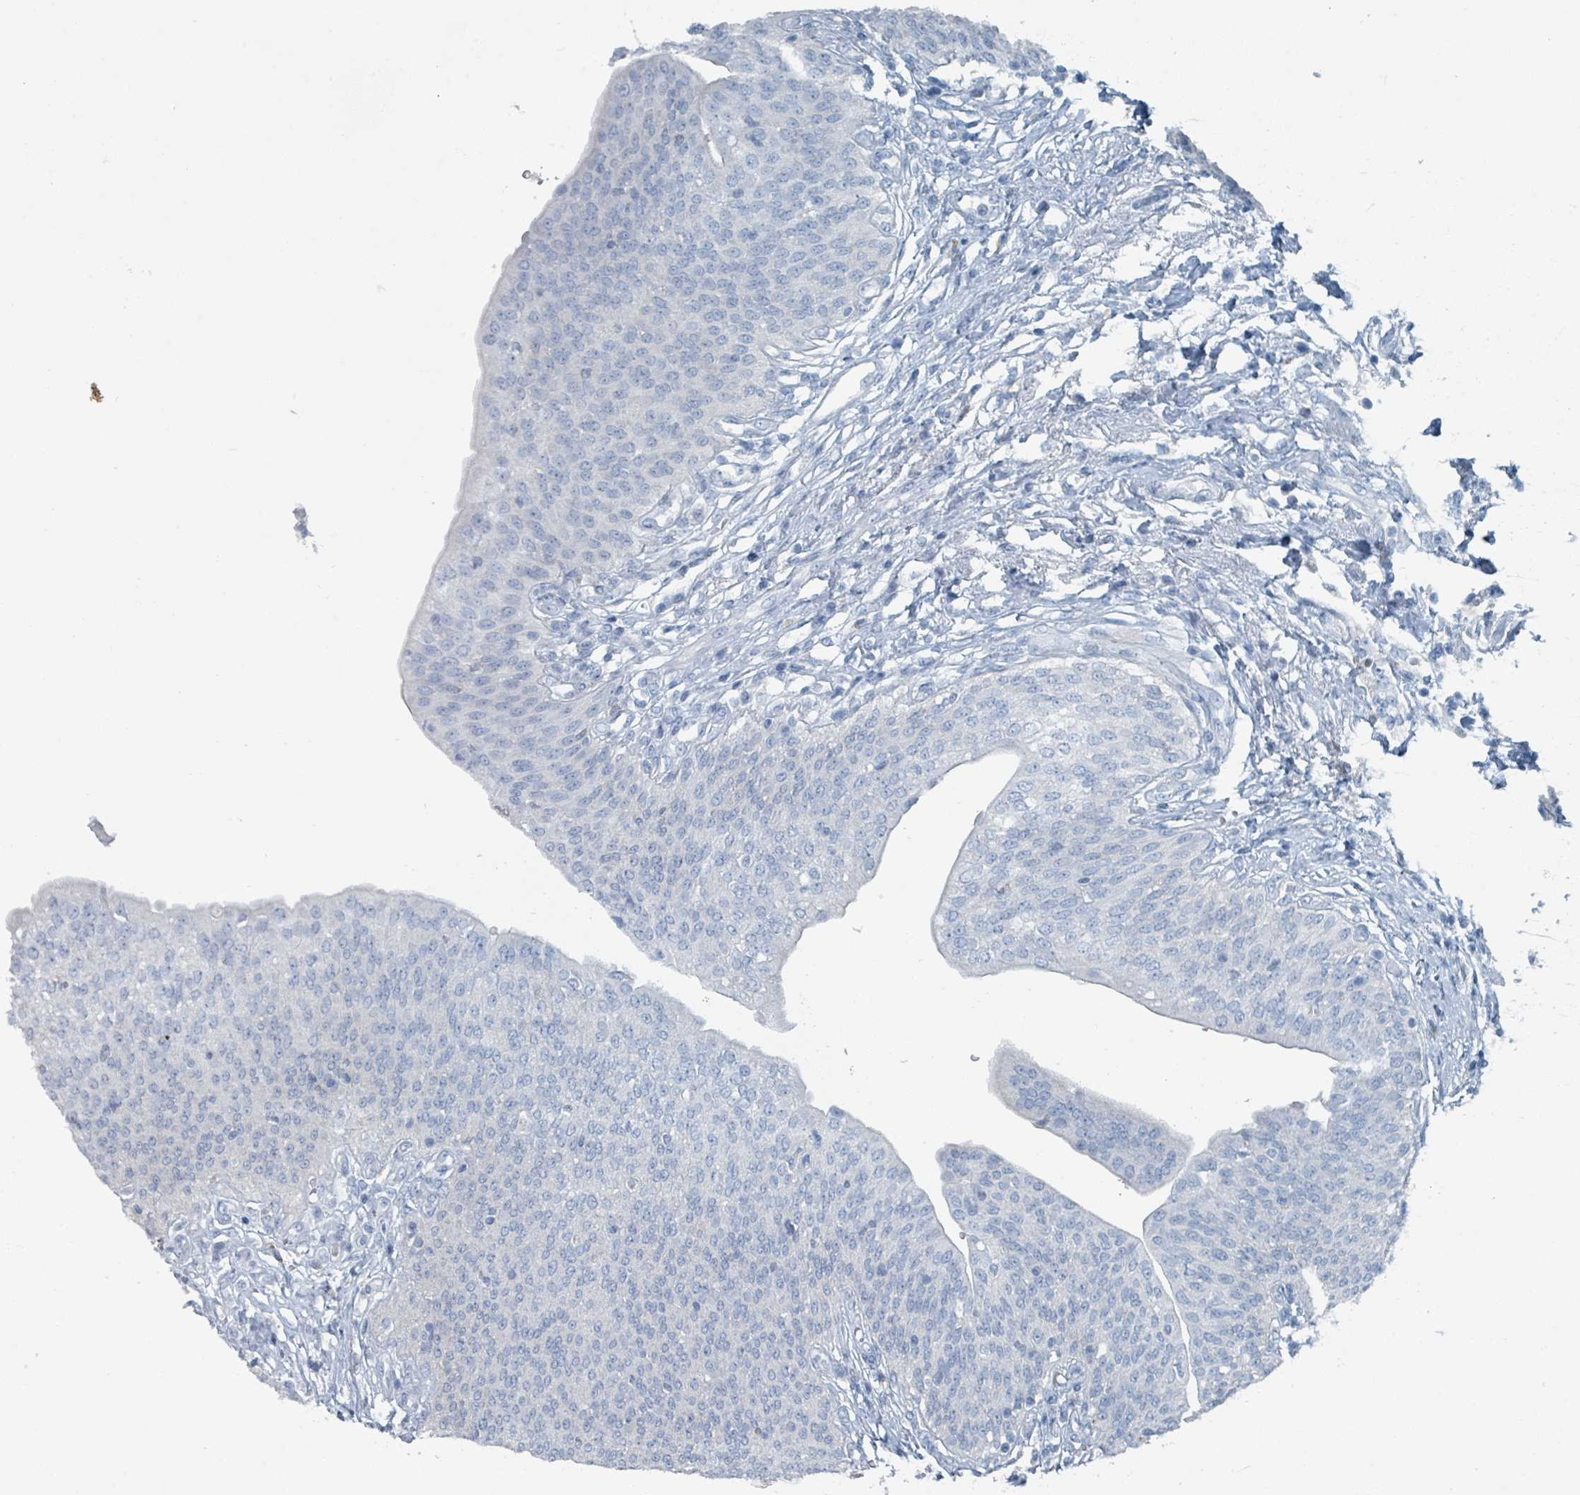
{"staining": {"intensity": "negative", "quantity": "none", "location": "none"}, "tissue": "urothelial cancer", "cell_type": "Tumor cells", "image_type": "cancer", "snomed": [{"axis": "morphology", "description": "Urothelial carcinoma, High grade"}, {"axis": "topography", "description": "Urinary bladder"}], "caption": "The micrograph exhibits no staining of tumor cells in urothelial carcinoma (high-grade).", "gene": "GAMT", "patient": {"sex": "female", "age": 79}}